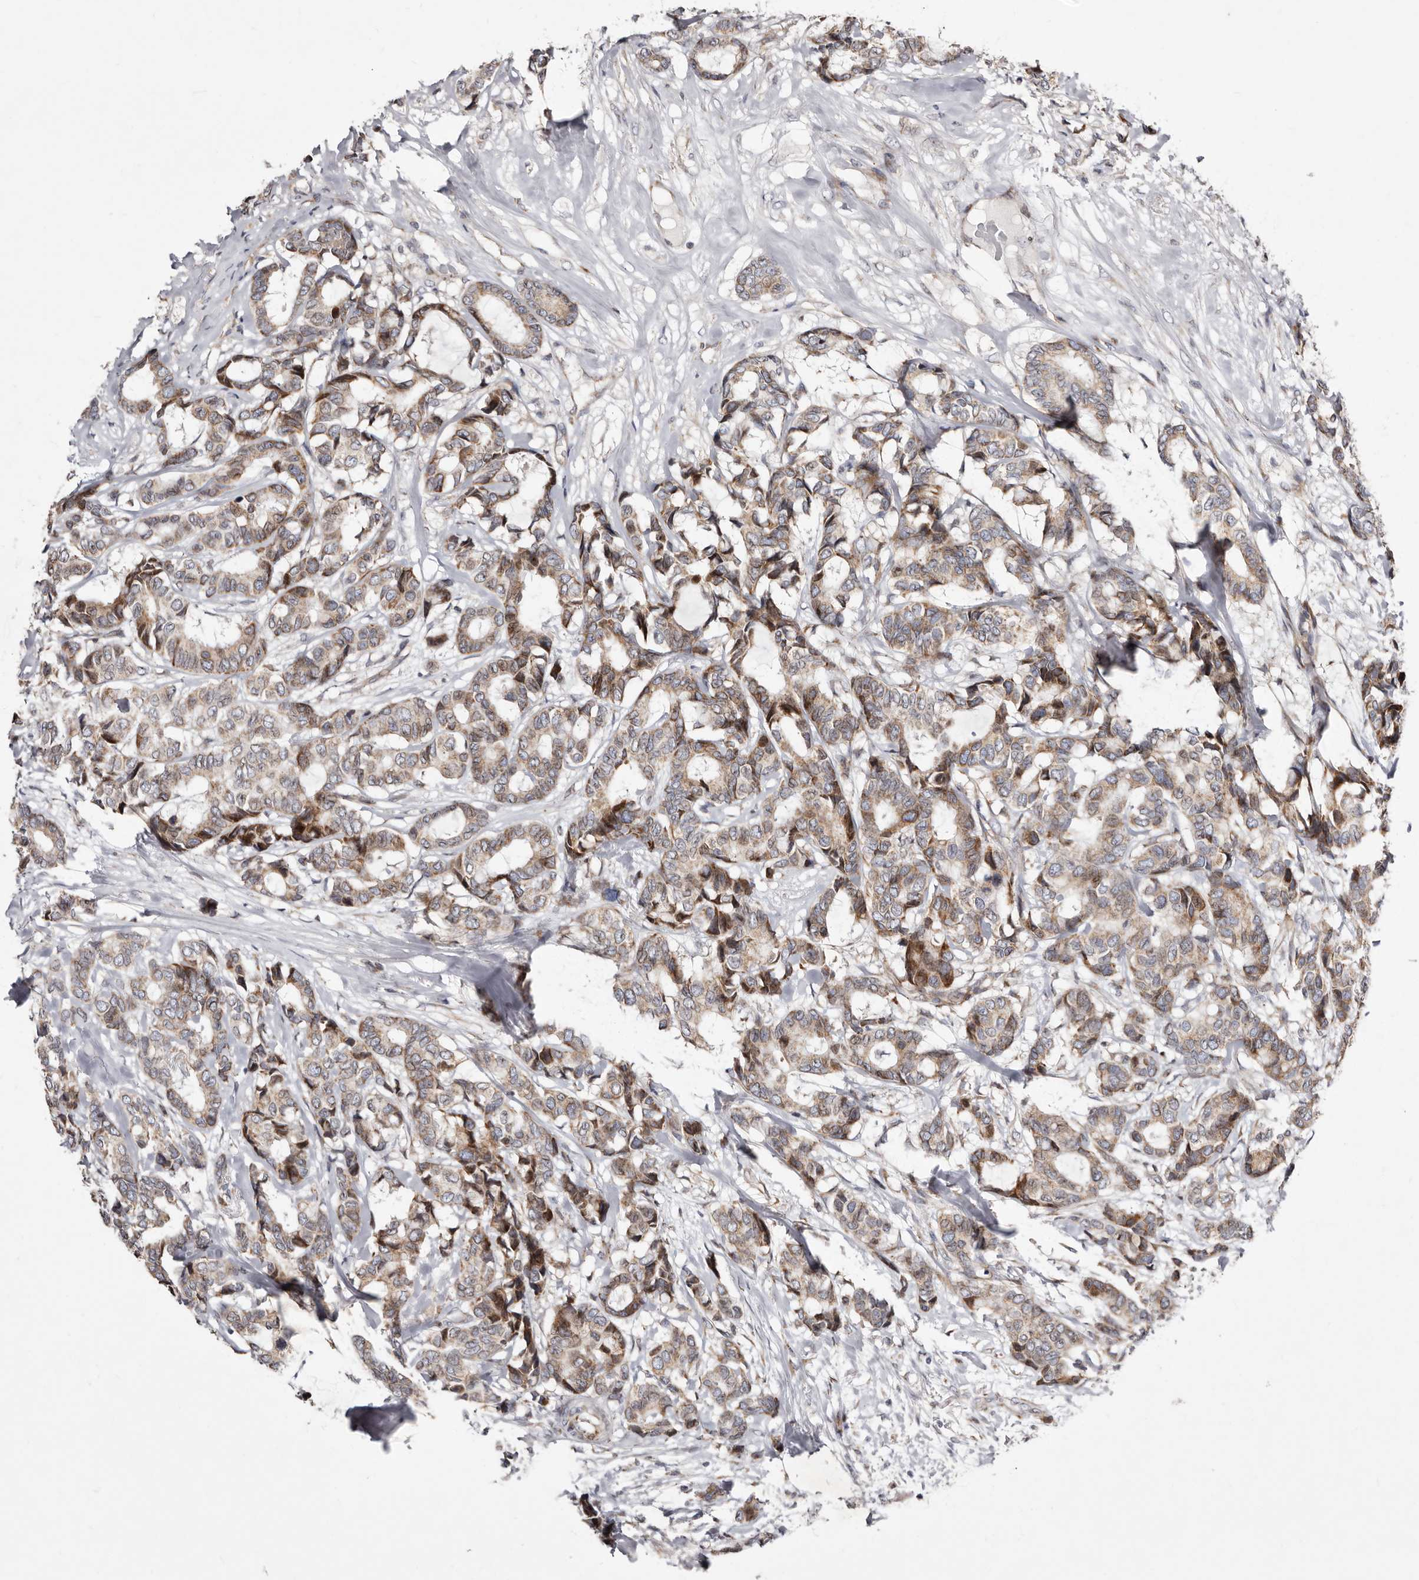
{"staining": {"intensity": "moderate", "quantity": ">75%", "location": "cytoplasmic/membranous"}, "tissue": "breast cancer", "cell_type": "Tumor cells", "image_type": "cancer", "snomed": [{"axis": "morphology", "description": "Duct carcinoma"}, {"axis": "topography", "description": "Breast"}], "caption": "IHC photomicrograph of human breast infiltrating ductal carcinoma stained for a protein (brown), which reveals medium levels of moderate cytoplasmic/membranous expression in approximately >75% of tumor cells.", "gene": "TIMM17B", "patient": {"sex": "female", "age": 87}}